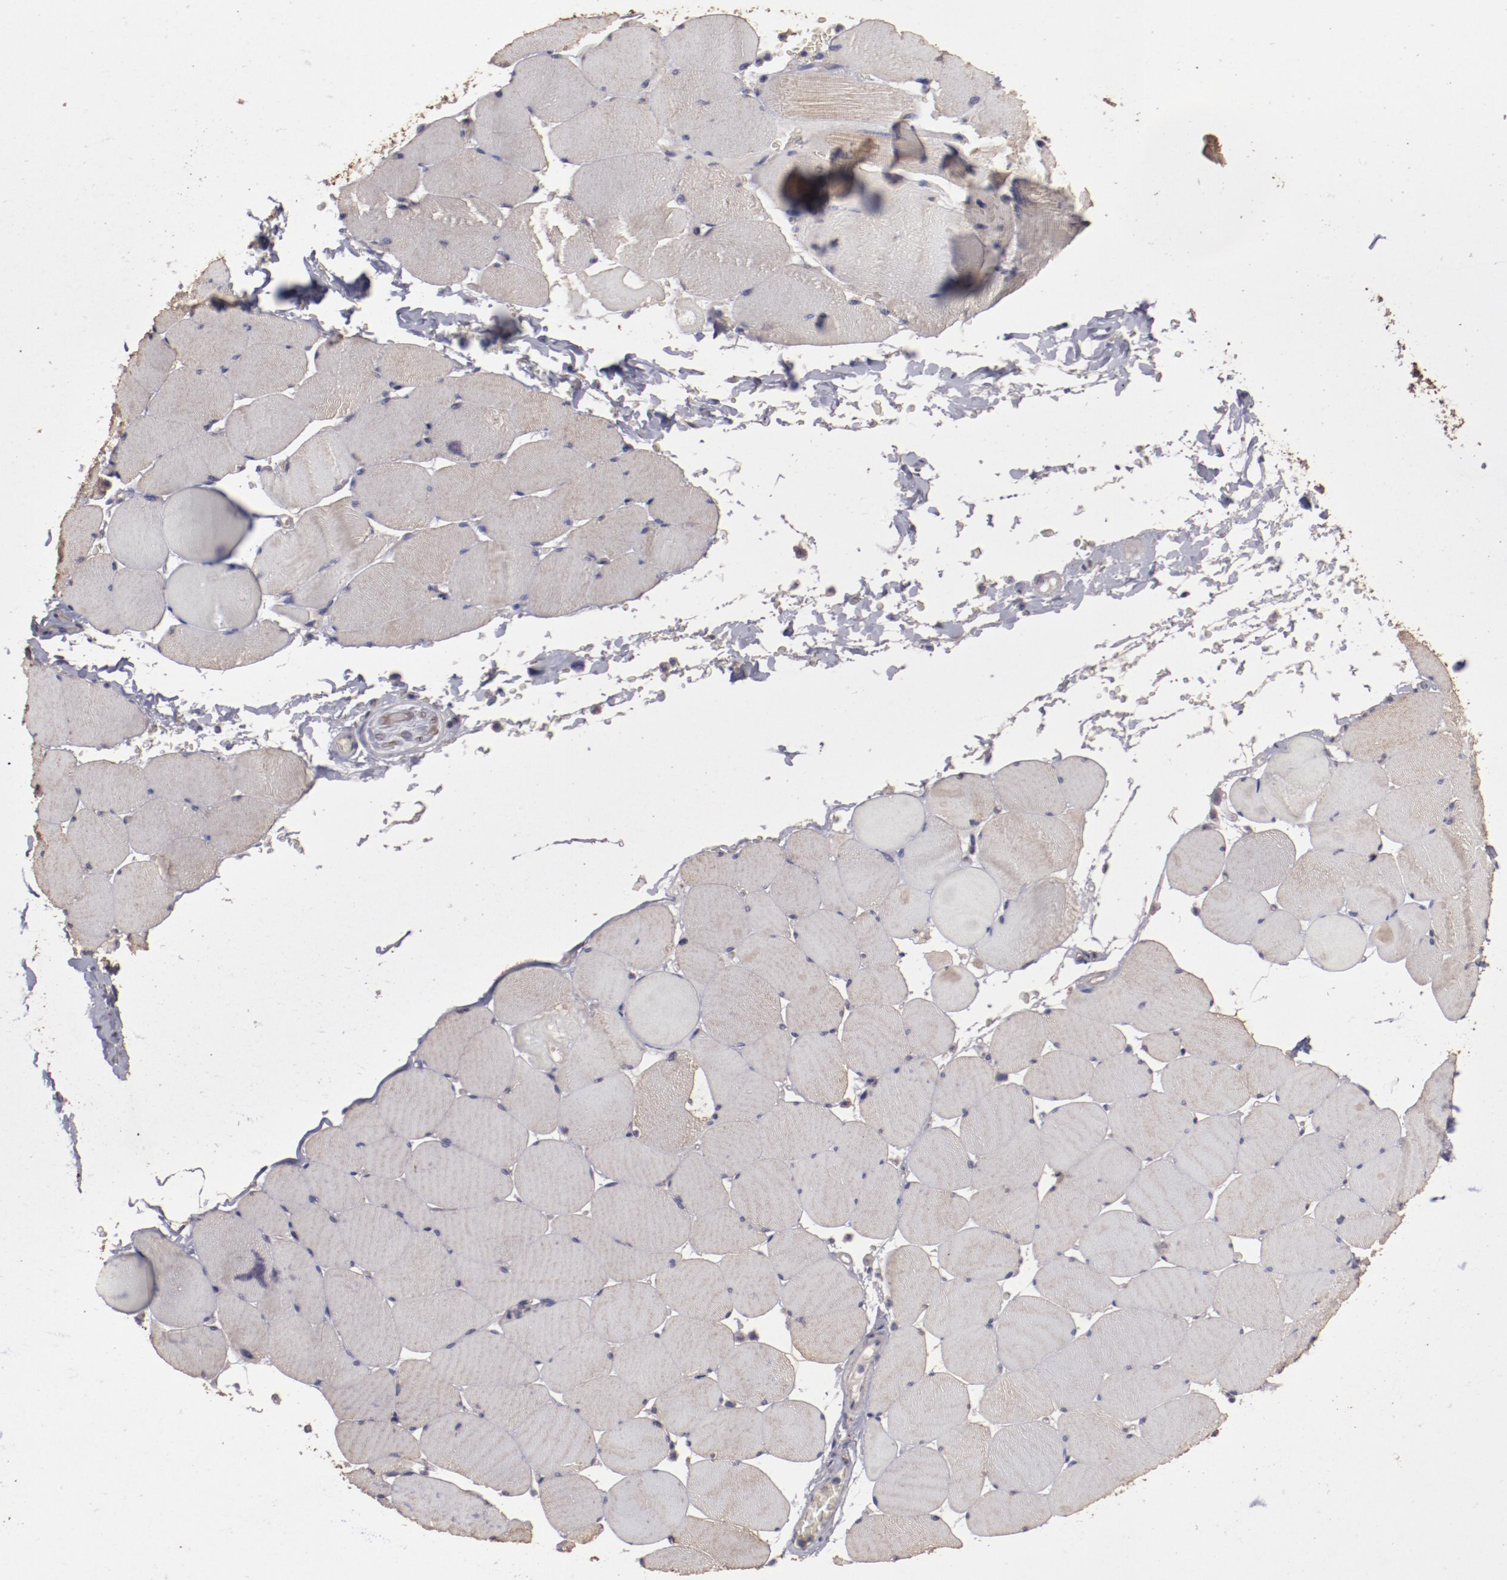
{"staining": {"intensity": "weak", "quantity": ">75%", "location": "cytoplasmic/membranous"}, "tissue": "skeletal muscle", "cell_type": "Myocytes", "image_type": "normal", "snomed": [{"axis": "morphology", "description": "Normal tissue, NOS"}, {"axis": "topography", "description": "Skeletal muscle"}], "caption": "Immunohistochemical staining of normal human skeletal muscle exhibits weak cytoplasmic/membranous protein positivity in about >75% of myocytes.", "gene": "FAT1", "patient": {"sex": "male", "age": 62}}